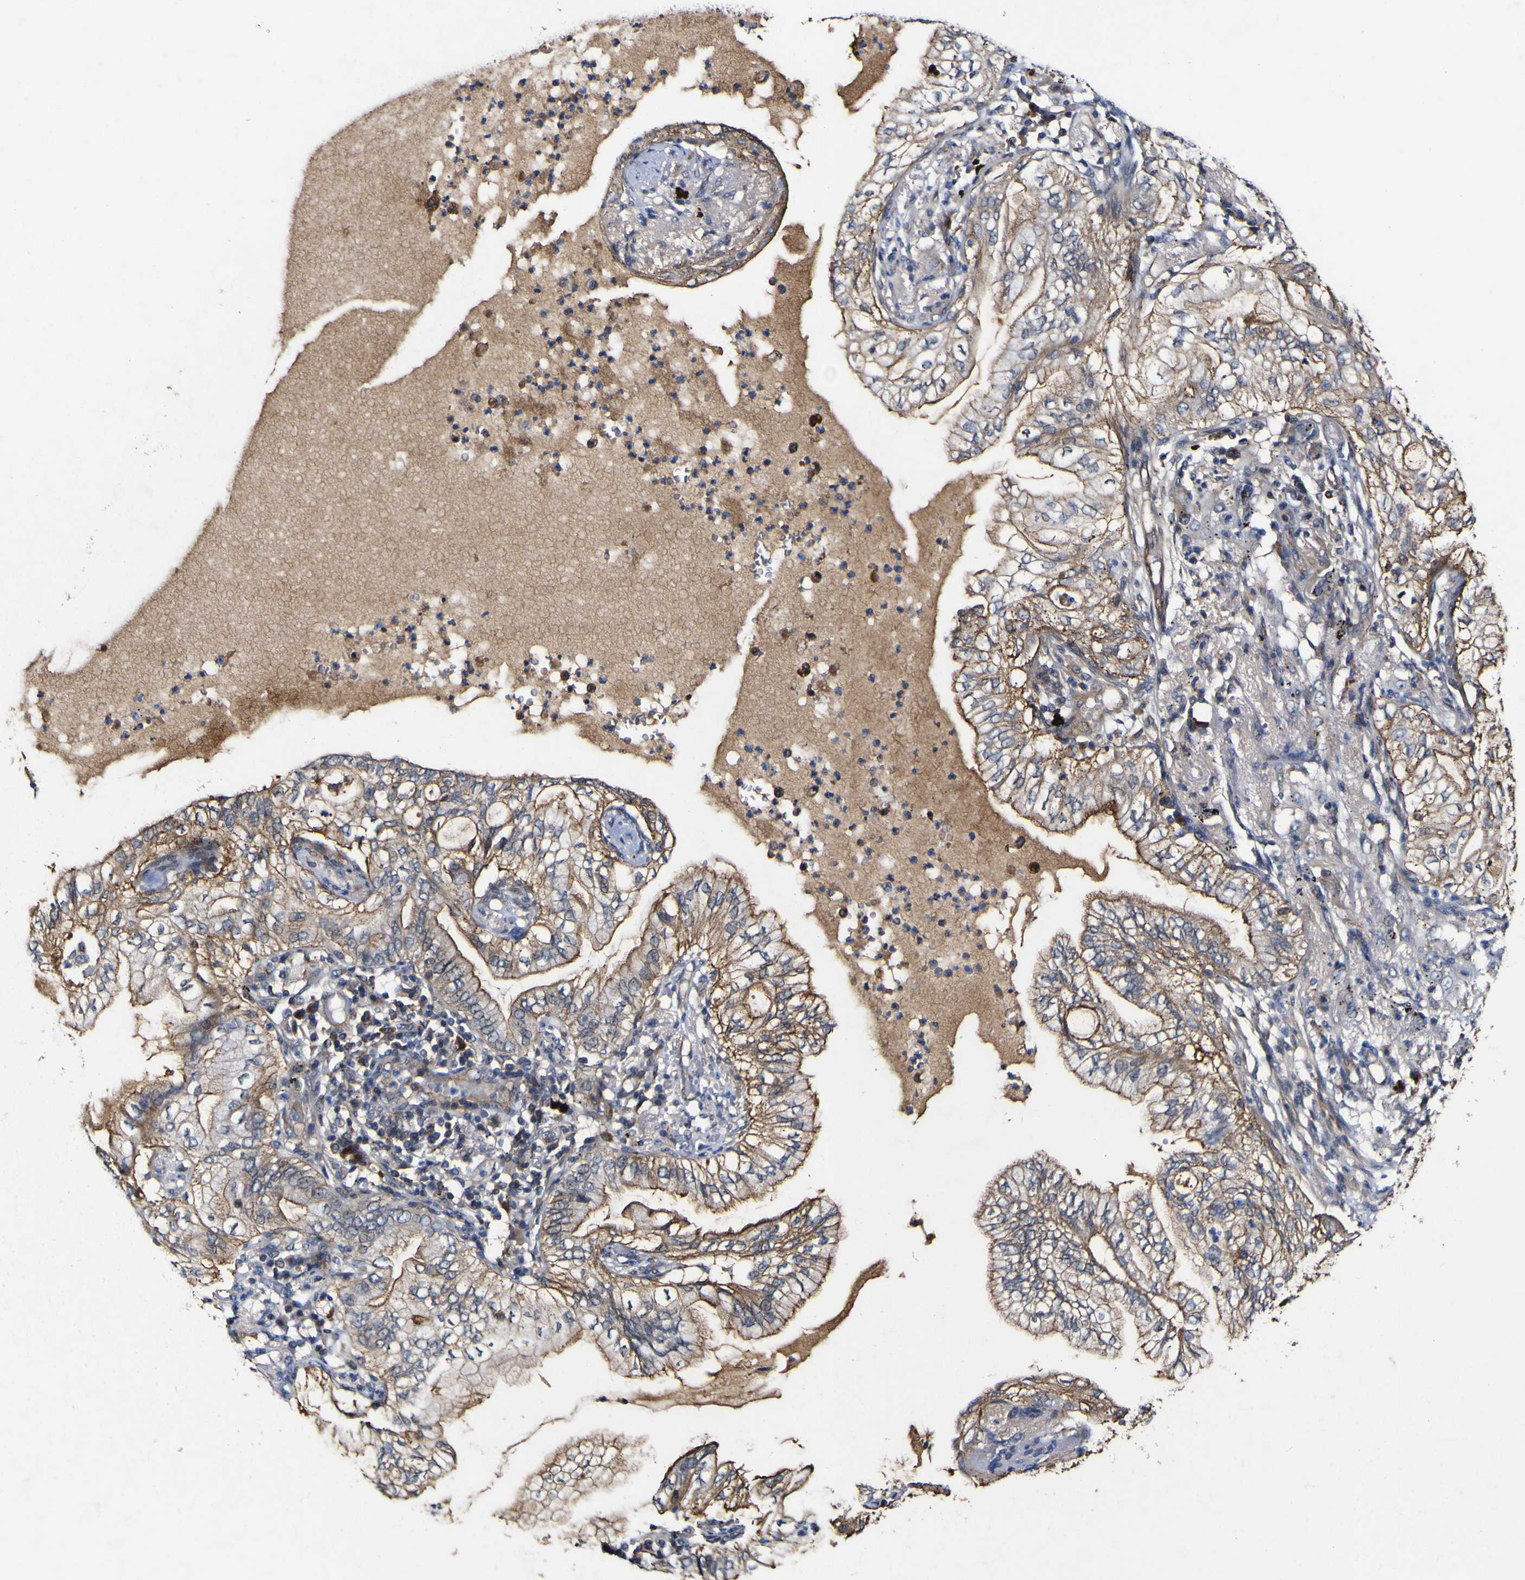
{"staining": {"intensity": "moderate", "quantity": ">75%", "location": "cytoplasmic/membranous"}, "tissue": "lung cancer", "cell_type": "Tumor cells", "image_type": "cancer", "snomed": [{"axis": "morphology", "description": "Normal tissue, NOS"}, {"axis": "morphology", "description": "Adenocarcinoma, NOS"}, {"axis": "topography", "description": "Bronchus"}, {"axis": "topography", "description": "Lung"}], "caption": "The photomicrograph displays a brown stain indicating the presence of a protein in the cytoplasmic/membranous of tumor cells in lung cancer.", "gene": "CCL2", "patient": {"sex": "female", "age": 70}}